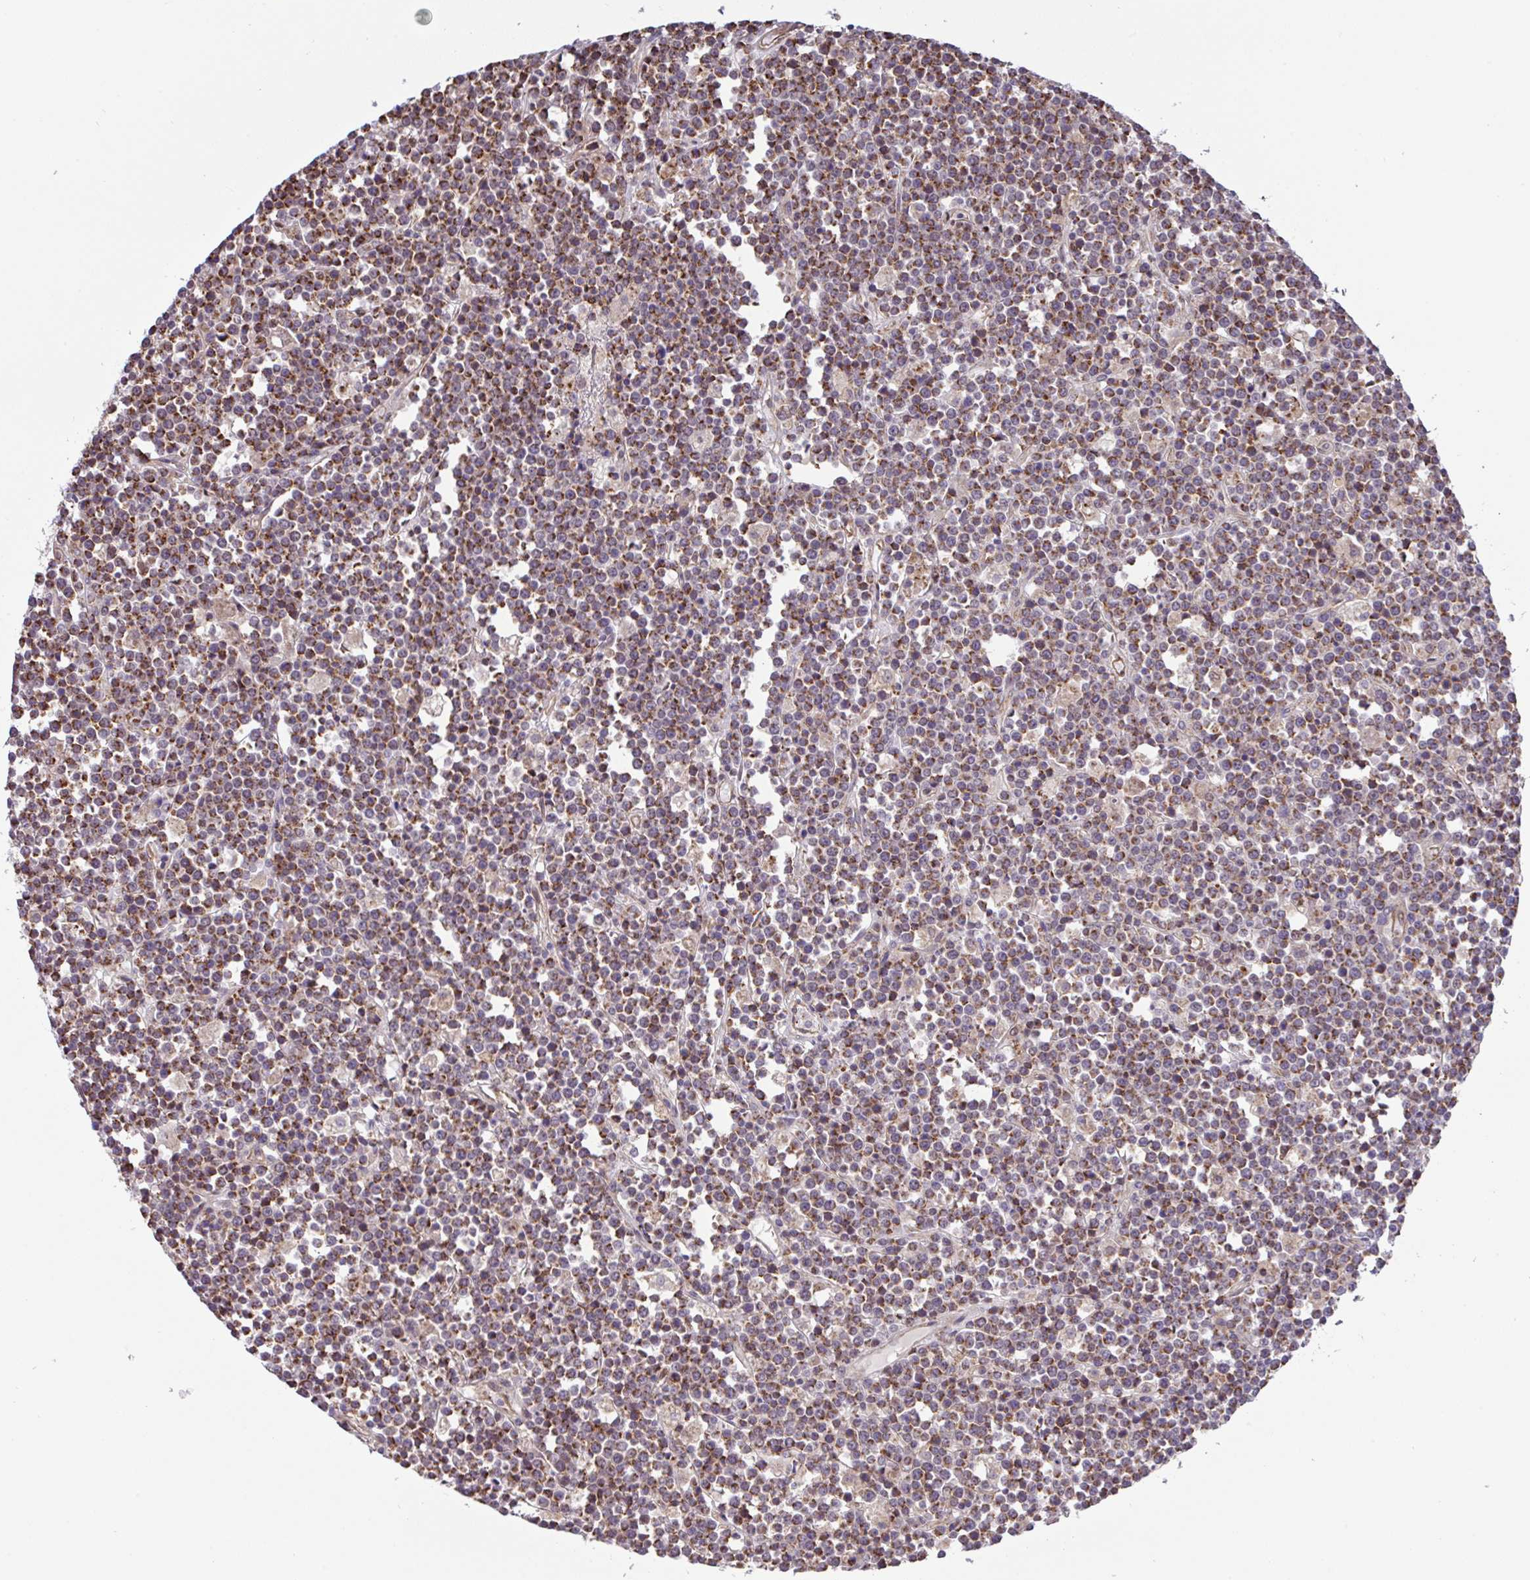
{"staining": {"intensity": "moderate", "quantity": ">75%", "location": "cytoplasmic/membranous"}, "tissue": "lymphoma", "cell_type": "Tumor cells", "image_type": "cancer", "snomed": [{"axis": "morphology", "description": "Malignant lymphoma, non-Hodgkin's type, High grade"}, {"axis": "topography", "description": "Ovary"}], "caption": "A brown stain shows moderate cytoplasmic/membranous positivity of a protein in malignant lymphoma, non-Hodgkin's type (high-grade) tumor cells. Ihc stains the protein of interest in brown and the nuclei are stained blue.", "gene": "DLEU7", "patient": {"sex": "female", "age": 56}}